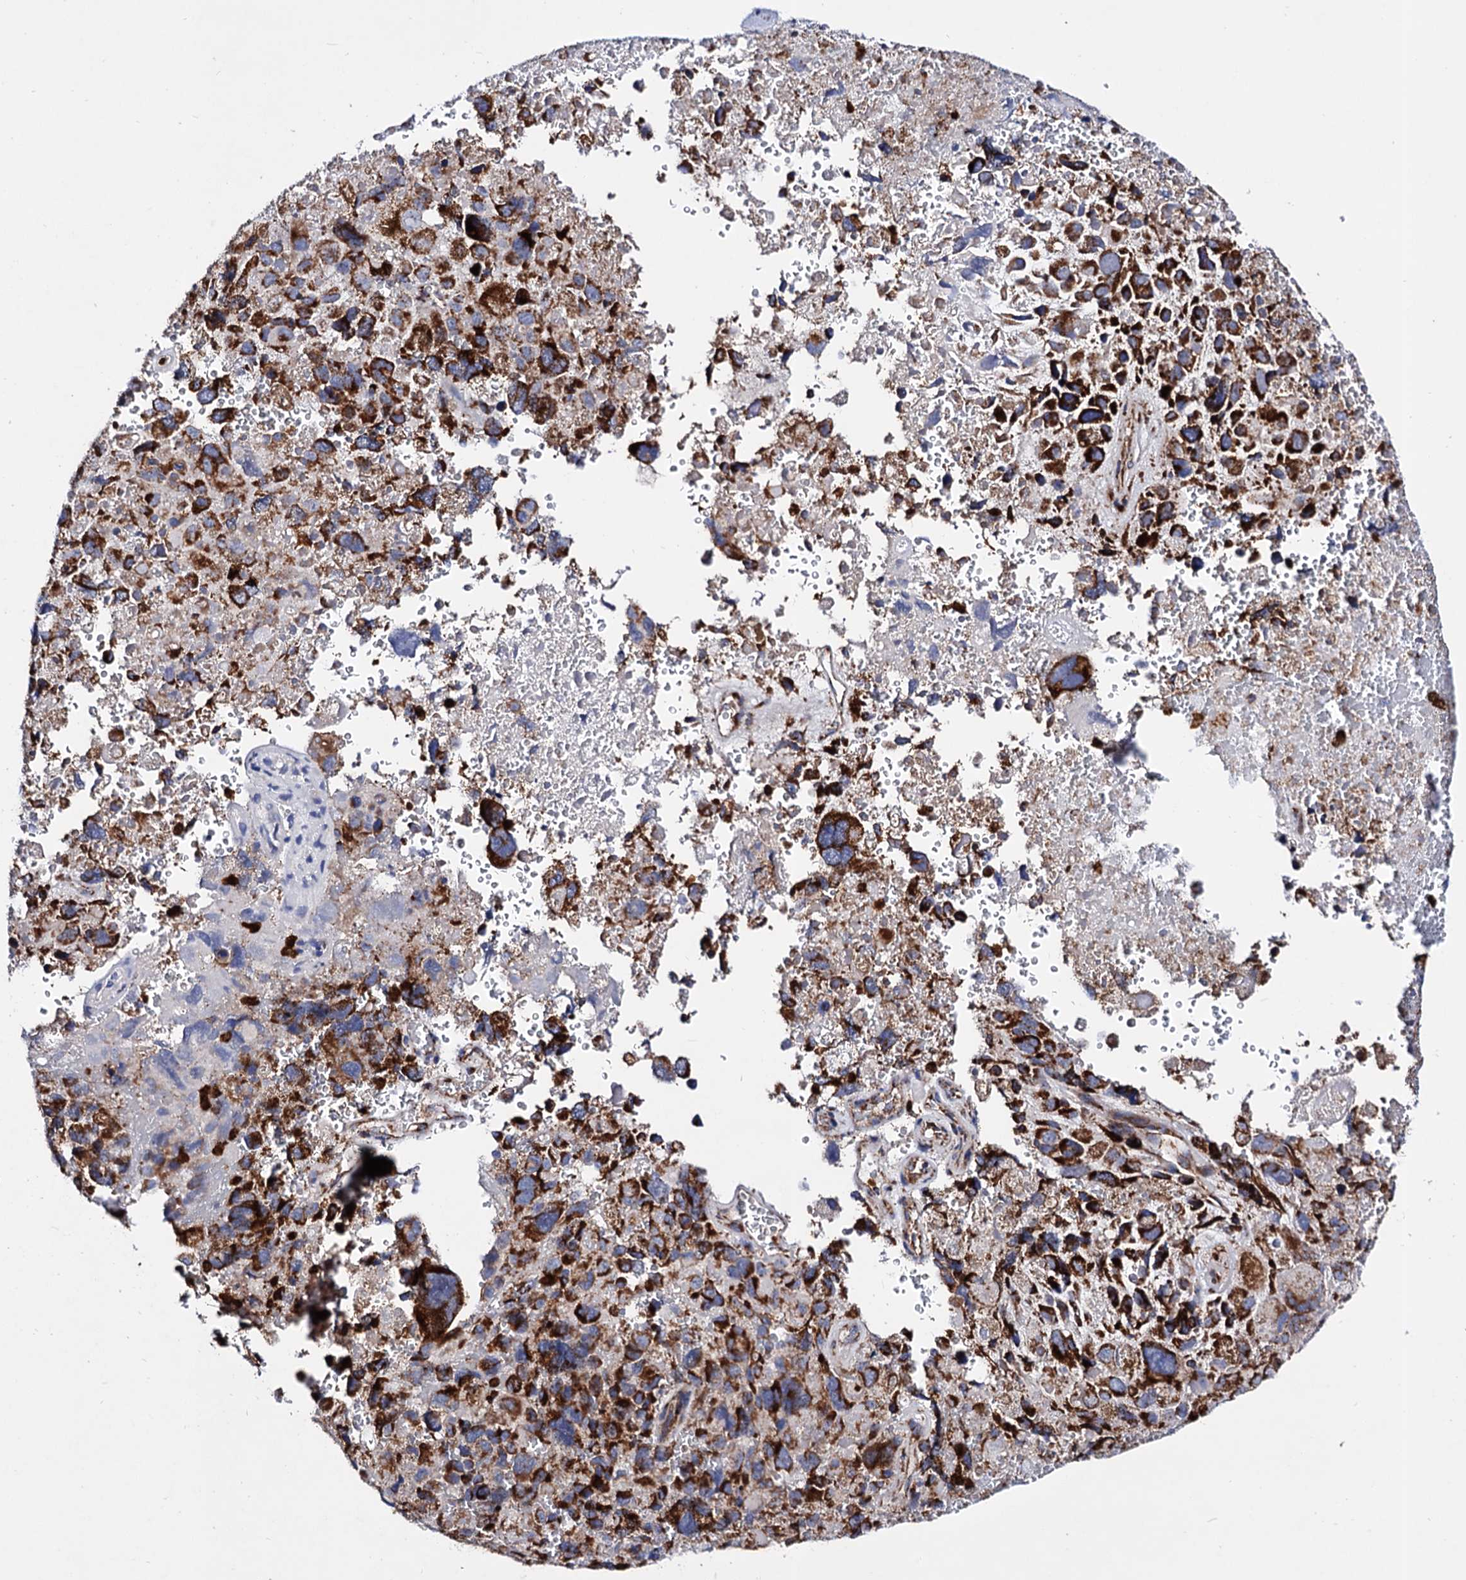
{"staining": {"intensity": "strong", "quantity": ">75%", "location": "cytoplasmic/membranous"}, "tissue": "melanoma", "cell_type": "Tumor cells", "image_type": "cancer", "snomed": [{"axis": "morphology", "description": "Malignant melanoma, Metastatic site"}, {"axis": "topography", "description": "Brain"}], "caption": "Melanoma stained with a protein marker demonstrates strong staining in tumor cells.", "gene": "ACAD9", "patient": {"sex": "female", "age": 53}}